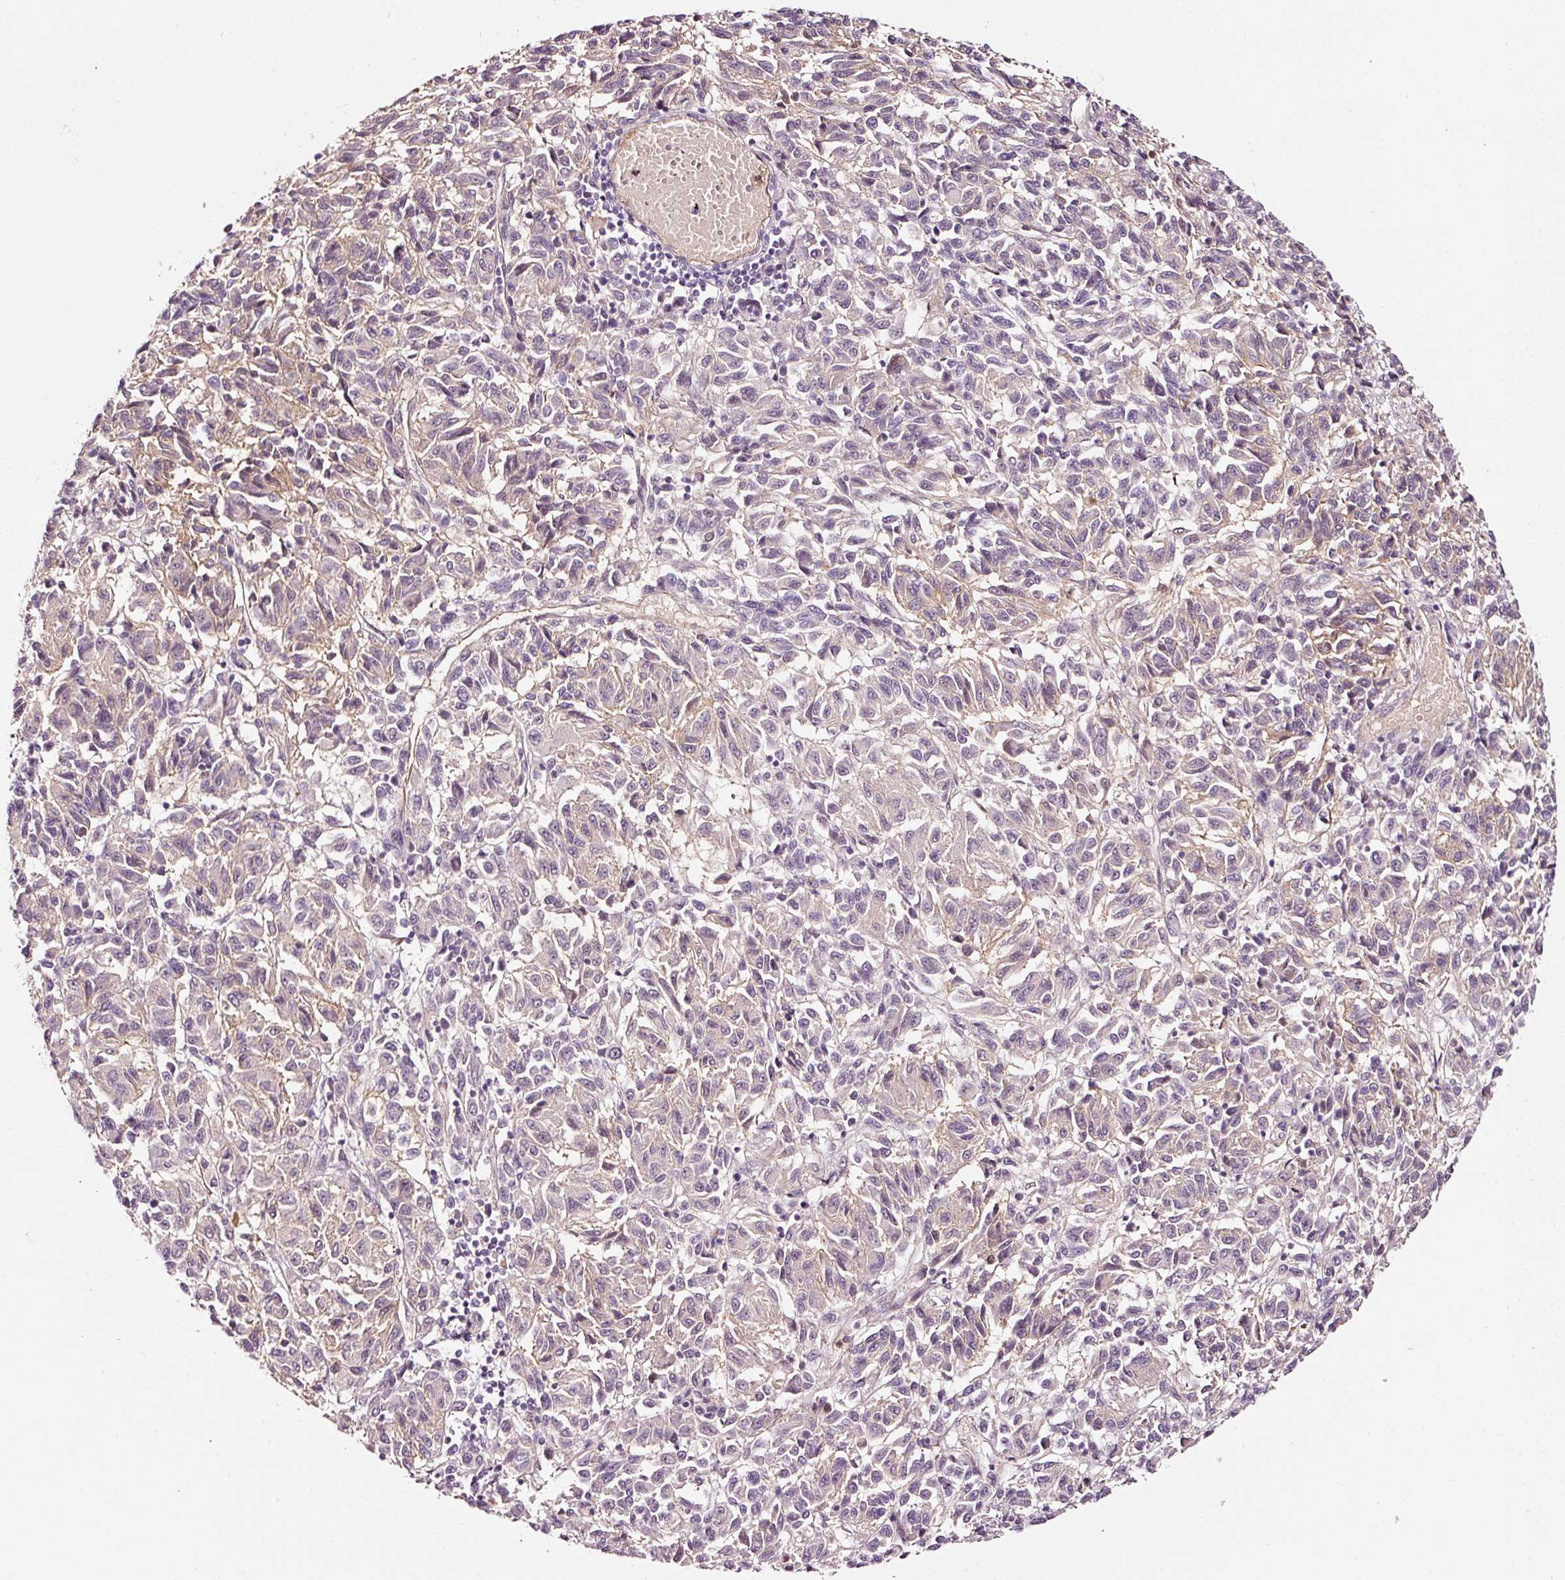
{"staining": {"intensity": "negative", "quantity": "none", "location": "none"}, "tissue": "melanoma", "cell_type": "Tumor cells", "image_type": "cancer", "snomed": [{"axis": "morphology", "description": "Malignant melanoma, Metastatic site"}, {"axis": "topography", "description": "Lung"}], "caption": "Immunohistochemistry (IHC) histopathology image of neoplastic tissue: human melanoma stained with DAB (3,3'-diaminobenzidine) demonstrates no significant protein expression in tumor cells.", "gene": "ABCB4", "patient": {"sex": "male", "age": 64}}